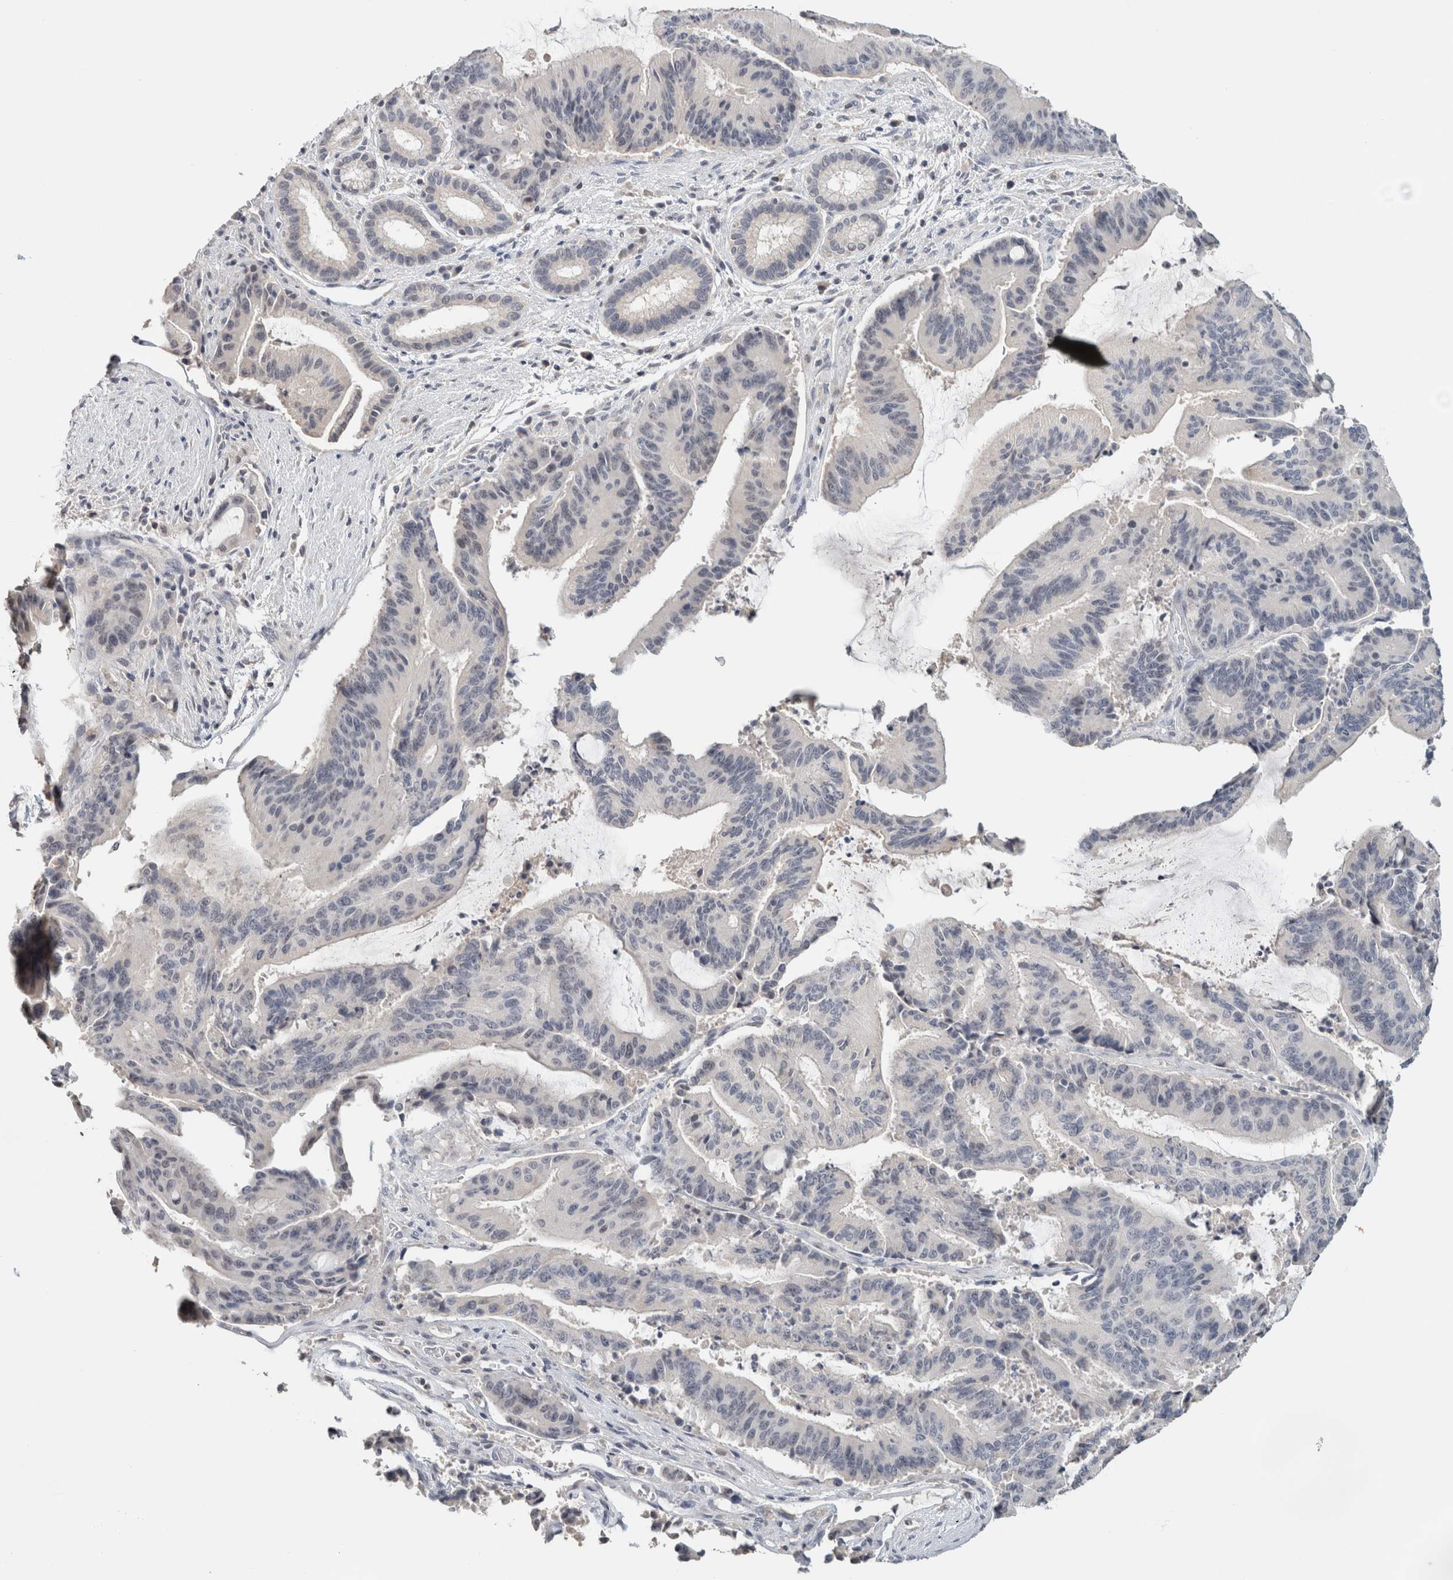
{"staining": {"intensity": "negative", "quantity": "none", "location": "none"}, "tissue": "liver cancer", "cell_type": "Tumor cells", "image_type": "cancer", "snomed": [{"axis": "morphology", "description": "Normal tissue, NOS"}, {"axis": "morphology", "description": "Cholangiocarcinoma"}, {"axis": "topography", "description": "Liver"}, {"axis": "topography", "description": "Peripheral nerve tissue"}], "caption": "Immunohistochemistry (IHC) histopathology image of human liver cancer stained for a protein (brown), which displays no positivity in tumor cells.", "gene": "CRAT", "patient": {"sex": "female", "age": 73}}